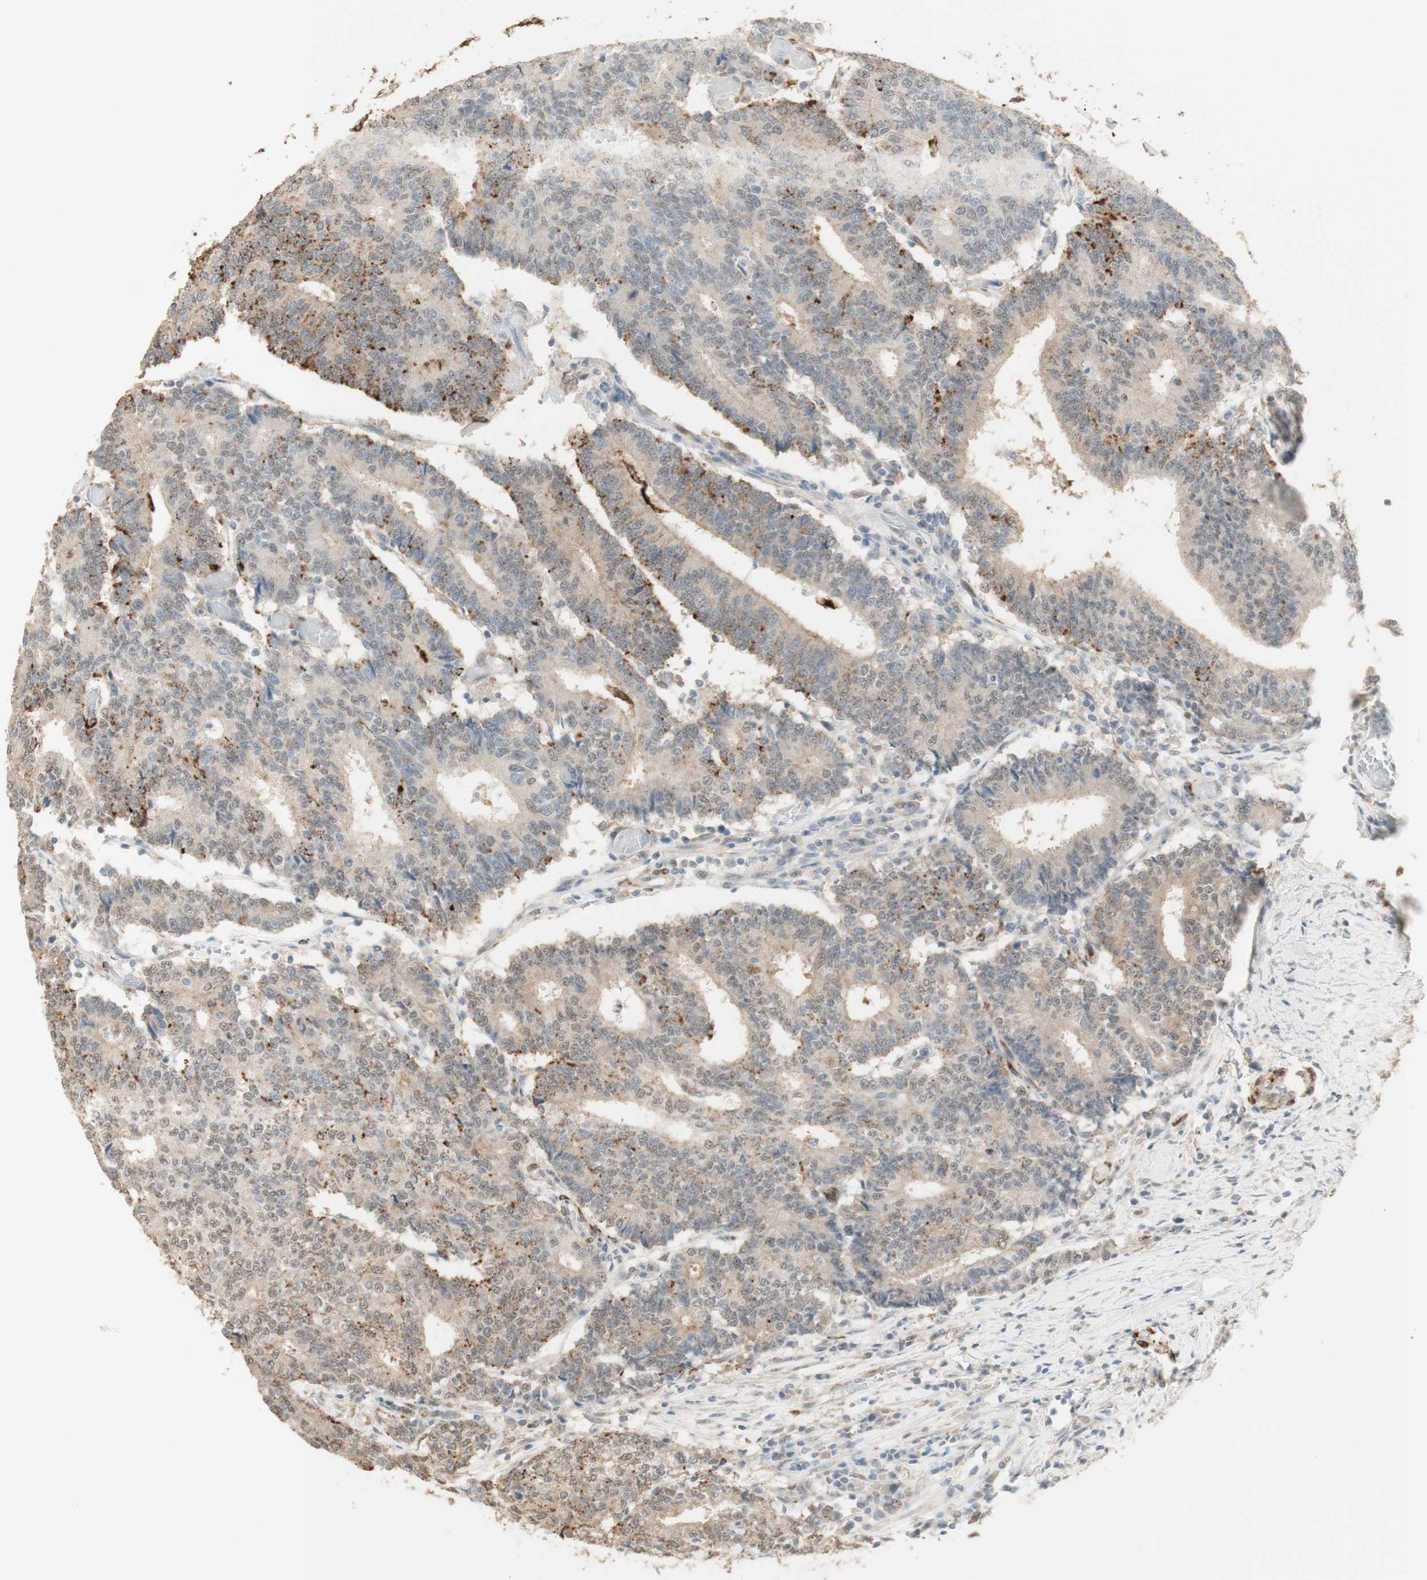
{"staining": {"intensity": "moderate", "quantity": "<25%", "location": "cytoplasmic/membranous"}, "tissue": "prostate cancer", "cell_type": "Tumor cells", "image_type": "cancer", "snomed": [{"axis": "morphology", "description": "Normal tissue, NOS"}, {"axis": "morphology", "description": "Adenocarcinoma, High grade"}, {"axis": "topography", "description": "Prostate"}, {"axis": "topography", "description": "Seminal veicle"}], "caption": "Moderate cytoplasmic/membranous protein staining is identified in about <25% of tumor cells in adenocarcinoma (high-grade) (prostate). The staining was performed using DAB to visualize the protein expression in brown, while the nuclei were stained in blue with hematoxylin (Magnification: 20x).", "gene": "MUC3A", "patient": {"sex": "male", "age": 55}}